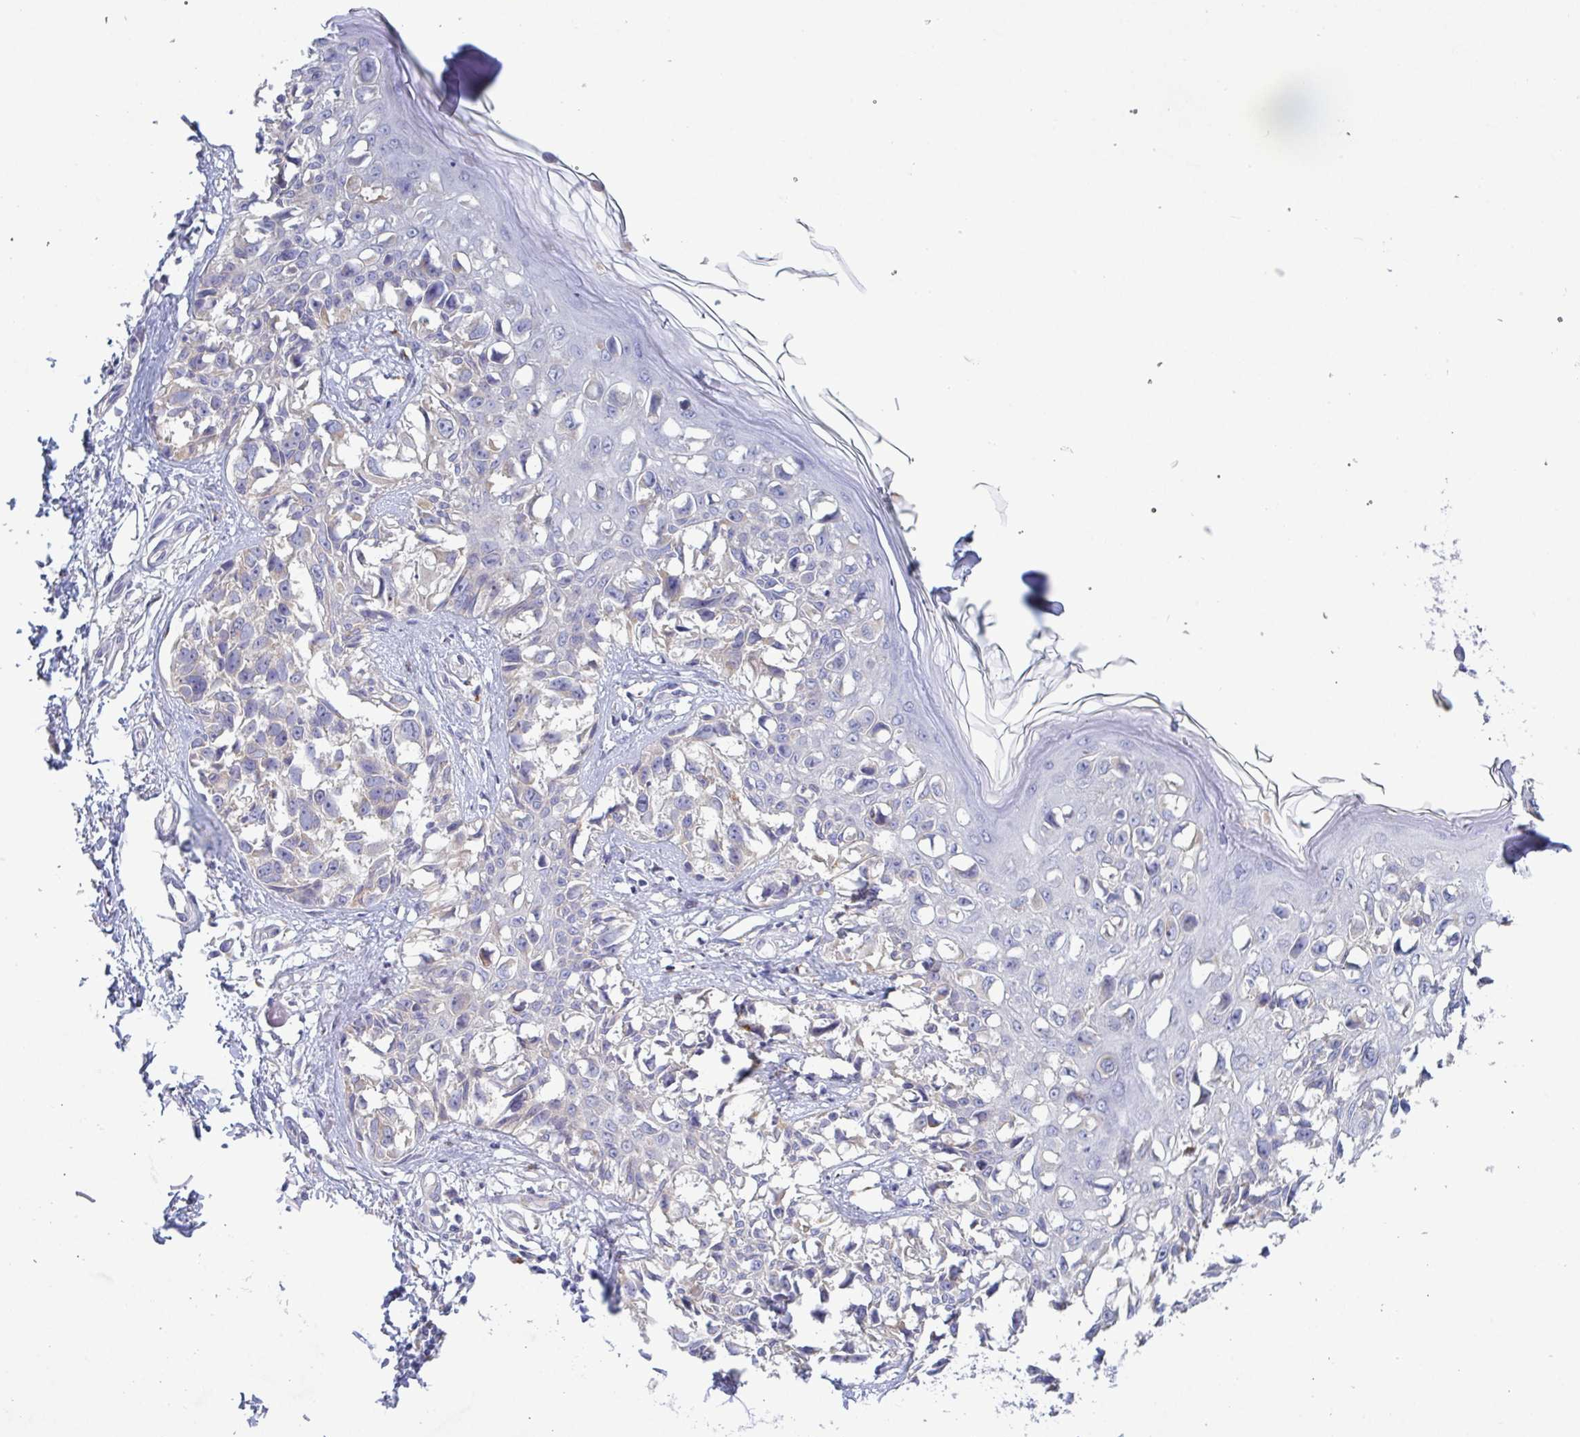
{"staining": {"intensity": "weak", "quantity": "<25%", "location": "cytoplasmic/membranous"}, "tissue": "melanoma", "cell_type": "Tumor cells", "image_type": "cancer", "snomed": [{"axis": "morphology", "description": "Malignant melanoma, NOS"}, {"axis": "topography", "description": "Skin"}], "caption": "Tumor cells show no significant expression in malignant melanoma. (Immunohistochemistry, brightfield microscopy, high magnification).", "gene": "GALNT13", "patient": {"sex": "male", "age": 73}}